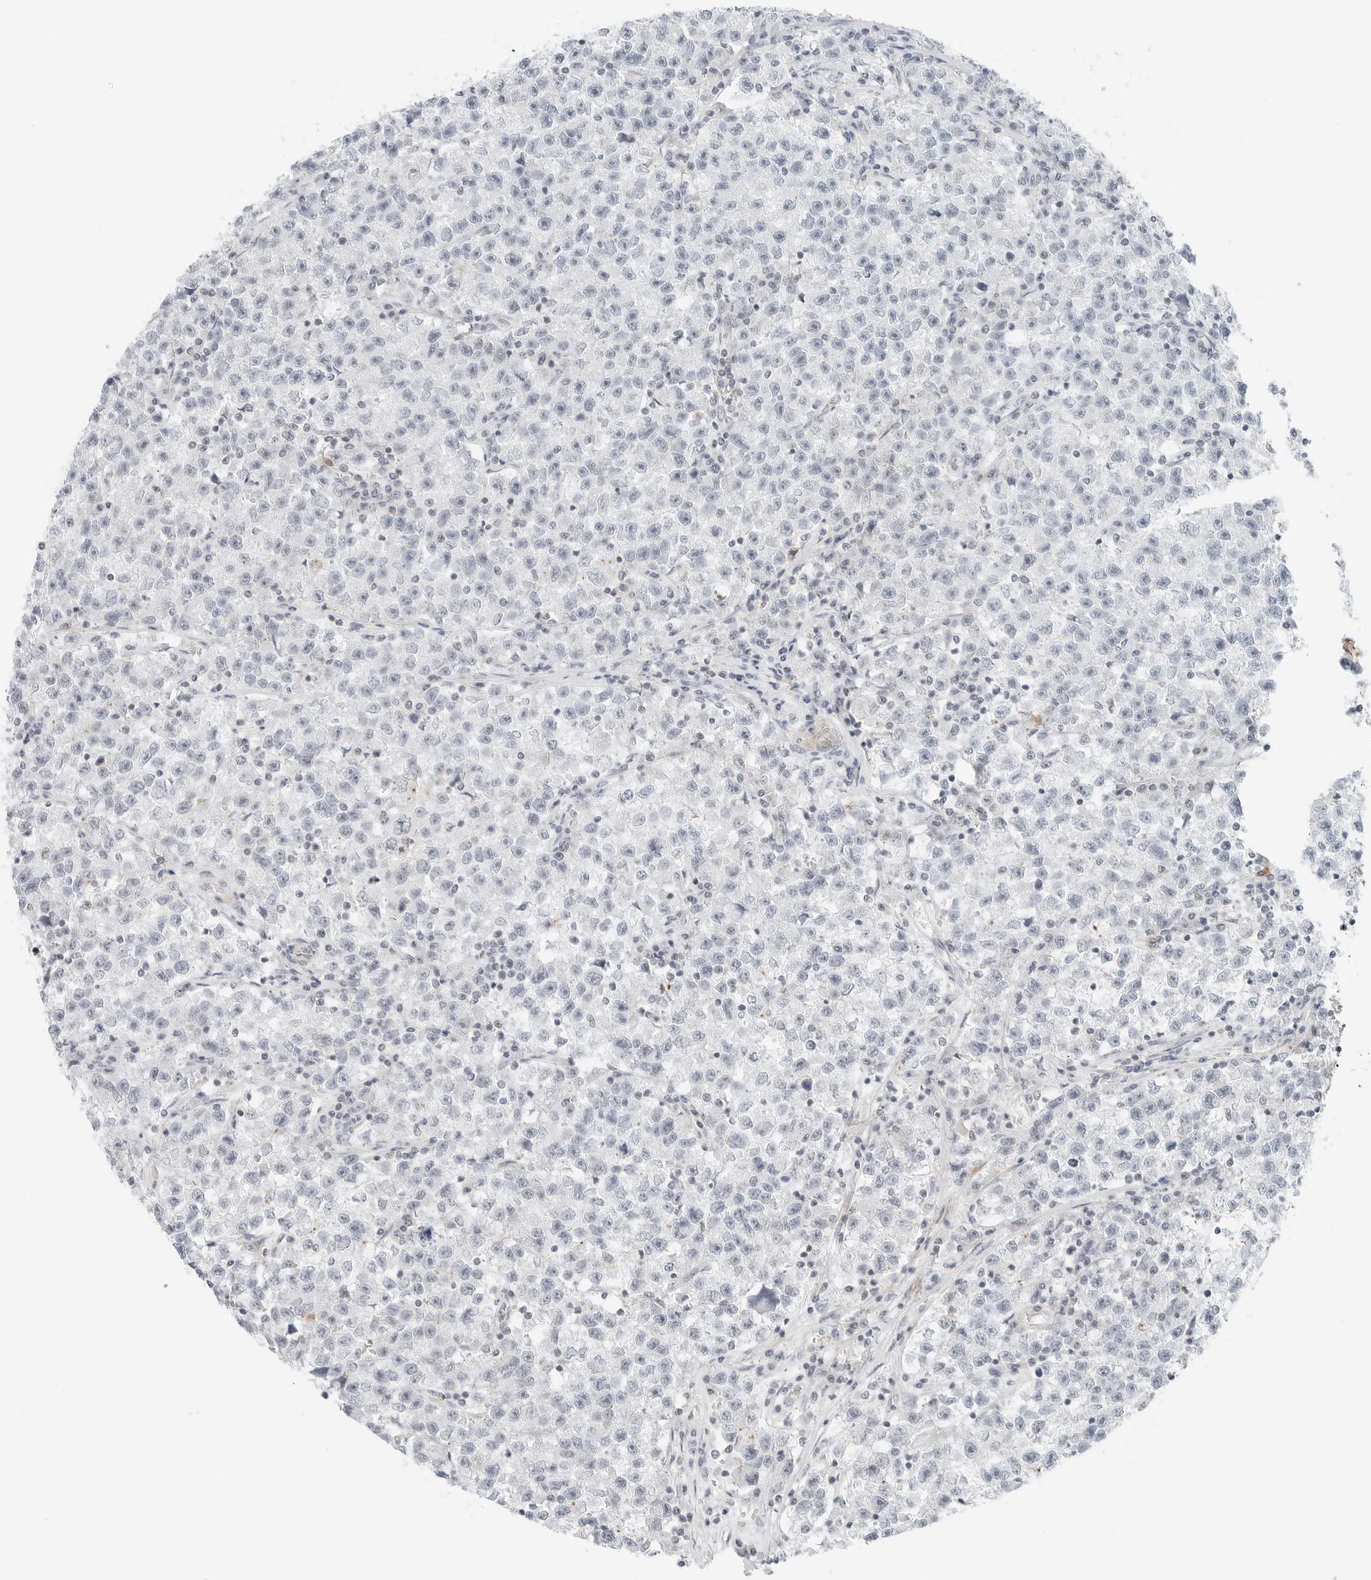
{"staining": {"intensity": "negative", "quantity": "none", "location": "none"}, "tissue": "testis cancer", "cell_type": "Tumor cells", "image_type": "cancer", "snomed": [{"axis": "morphology", "description": "Seminoma, NOS"}, {"axis": "topography", "description": "Testis"}], "caption": "Testis cancer stained for a protein using IHC demonstrates no expression tumor cells.", "gene": "IQCC", "patient": {"sex": "male", "age": 22}}